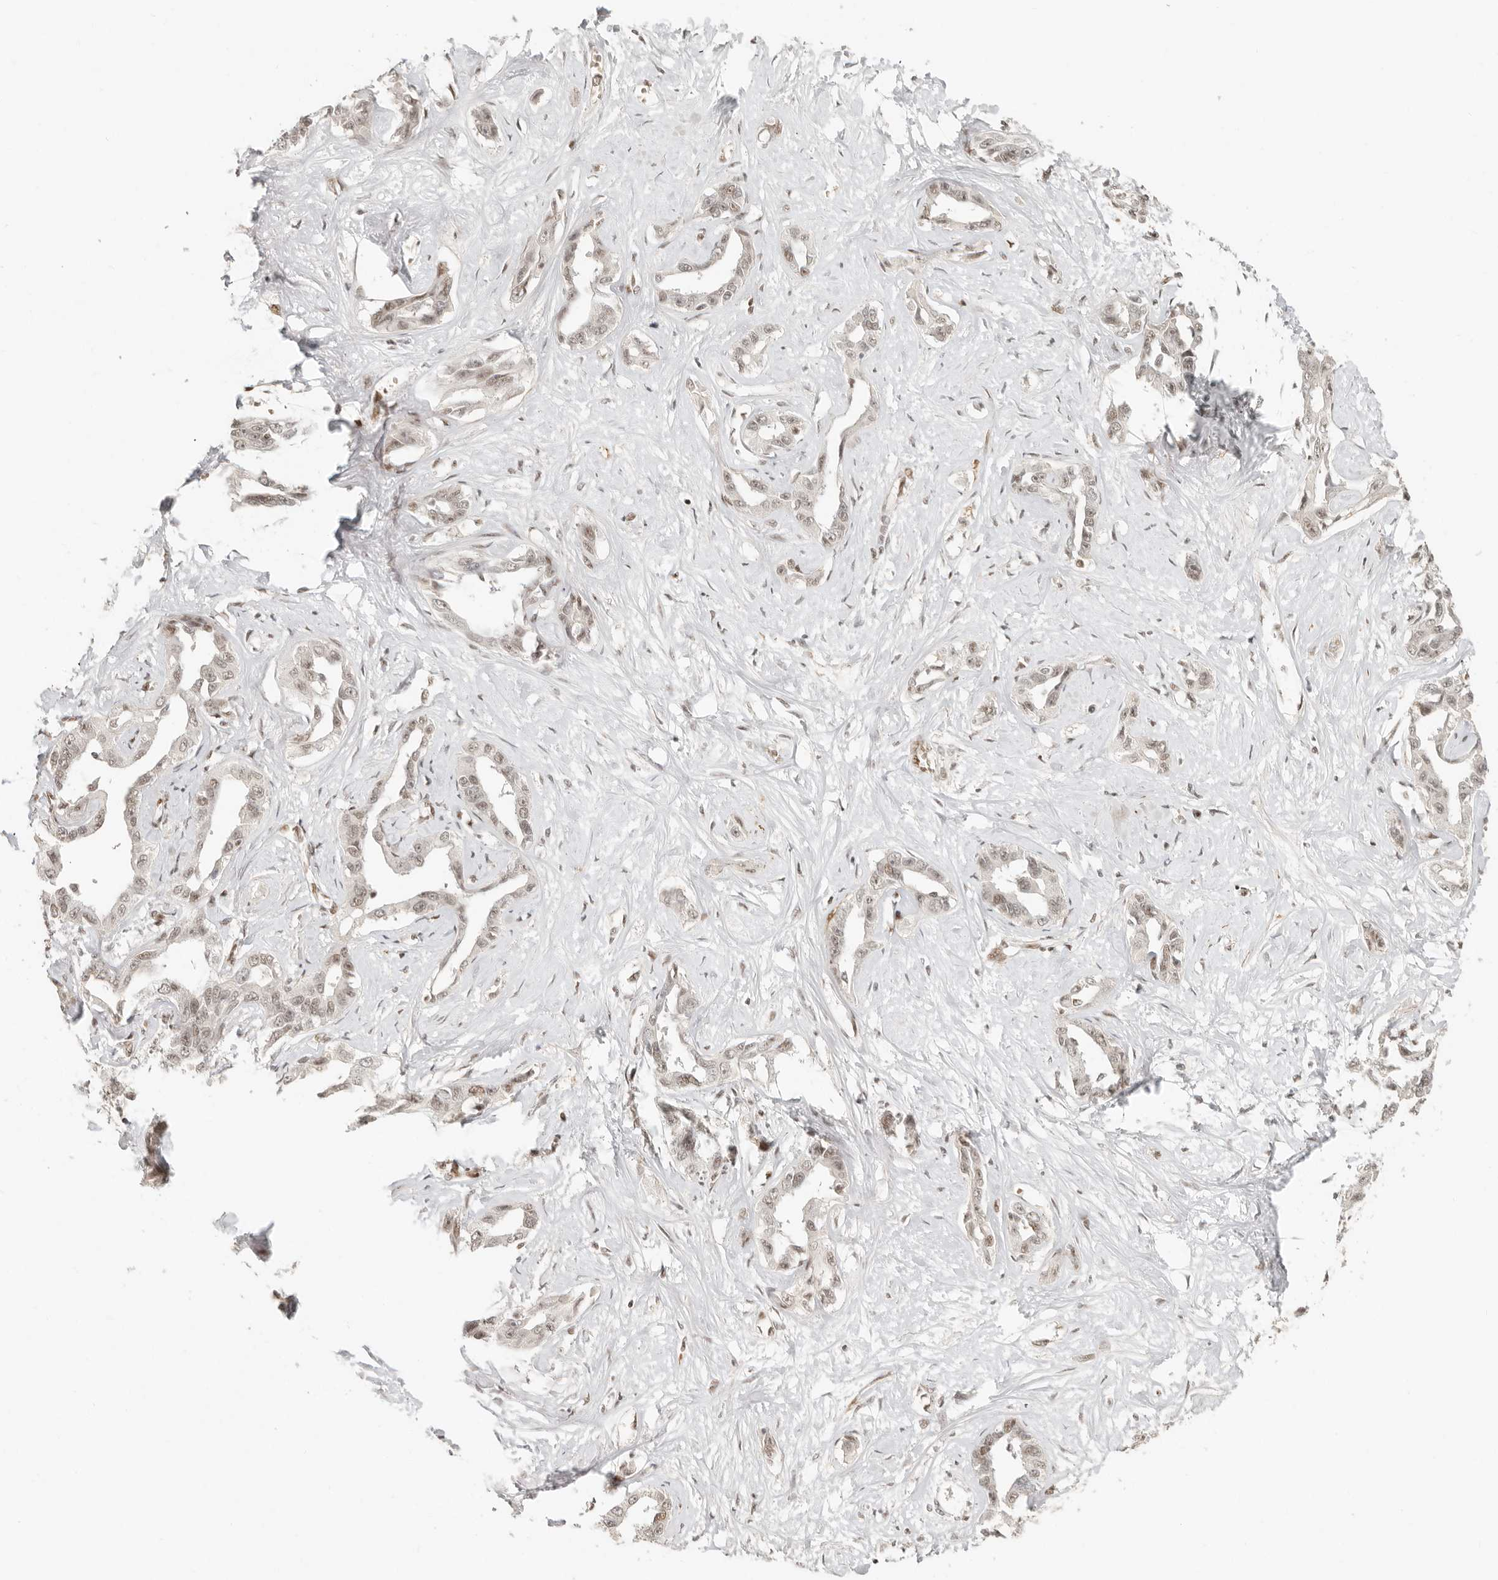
{"staining": {"intensity": "weak", "quantity": ">75%", "location": "nuclear"}, "tissue": "liver cancer", "cell_type": "Tumor cells", "image_type": "cancer", "snomed": [{"axis": "morphology", "description": "Cholangiocarcinoma"}, {"axis": "topography", "description": "Liver"}], "caption": "The immunohistochemical stain shows weak nuclear positivity in tumor cells of liver cholangiocarcinoma tissue. (DAB IHC, brown staining for protein, blue staining for nuclei).", "gene": "GABPA", "patient": {"sex": "male", "age": 59}}